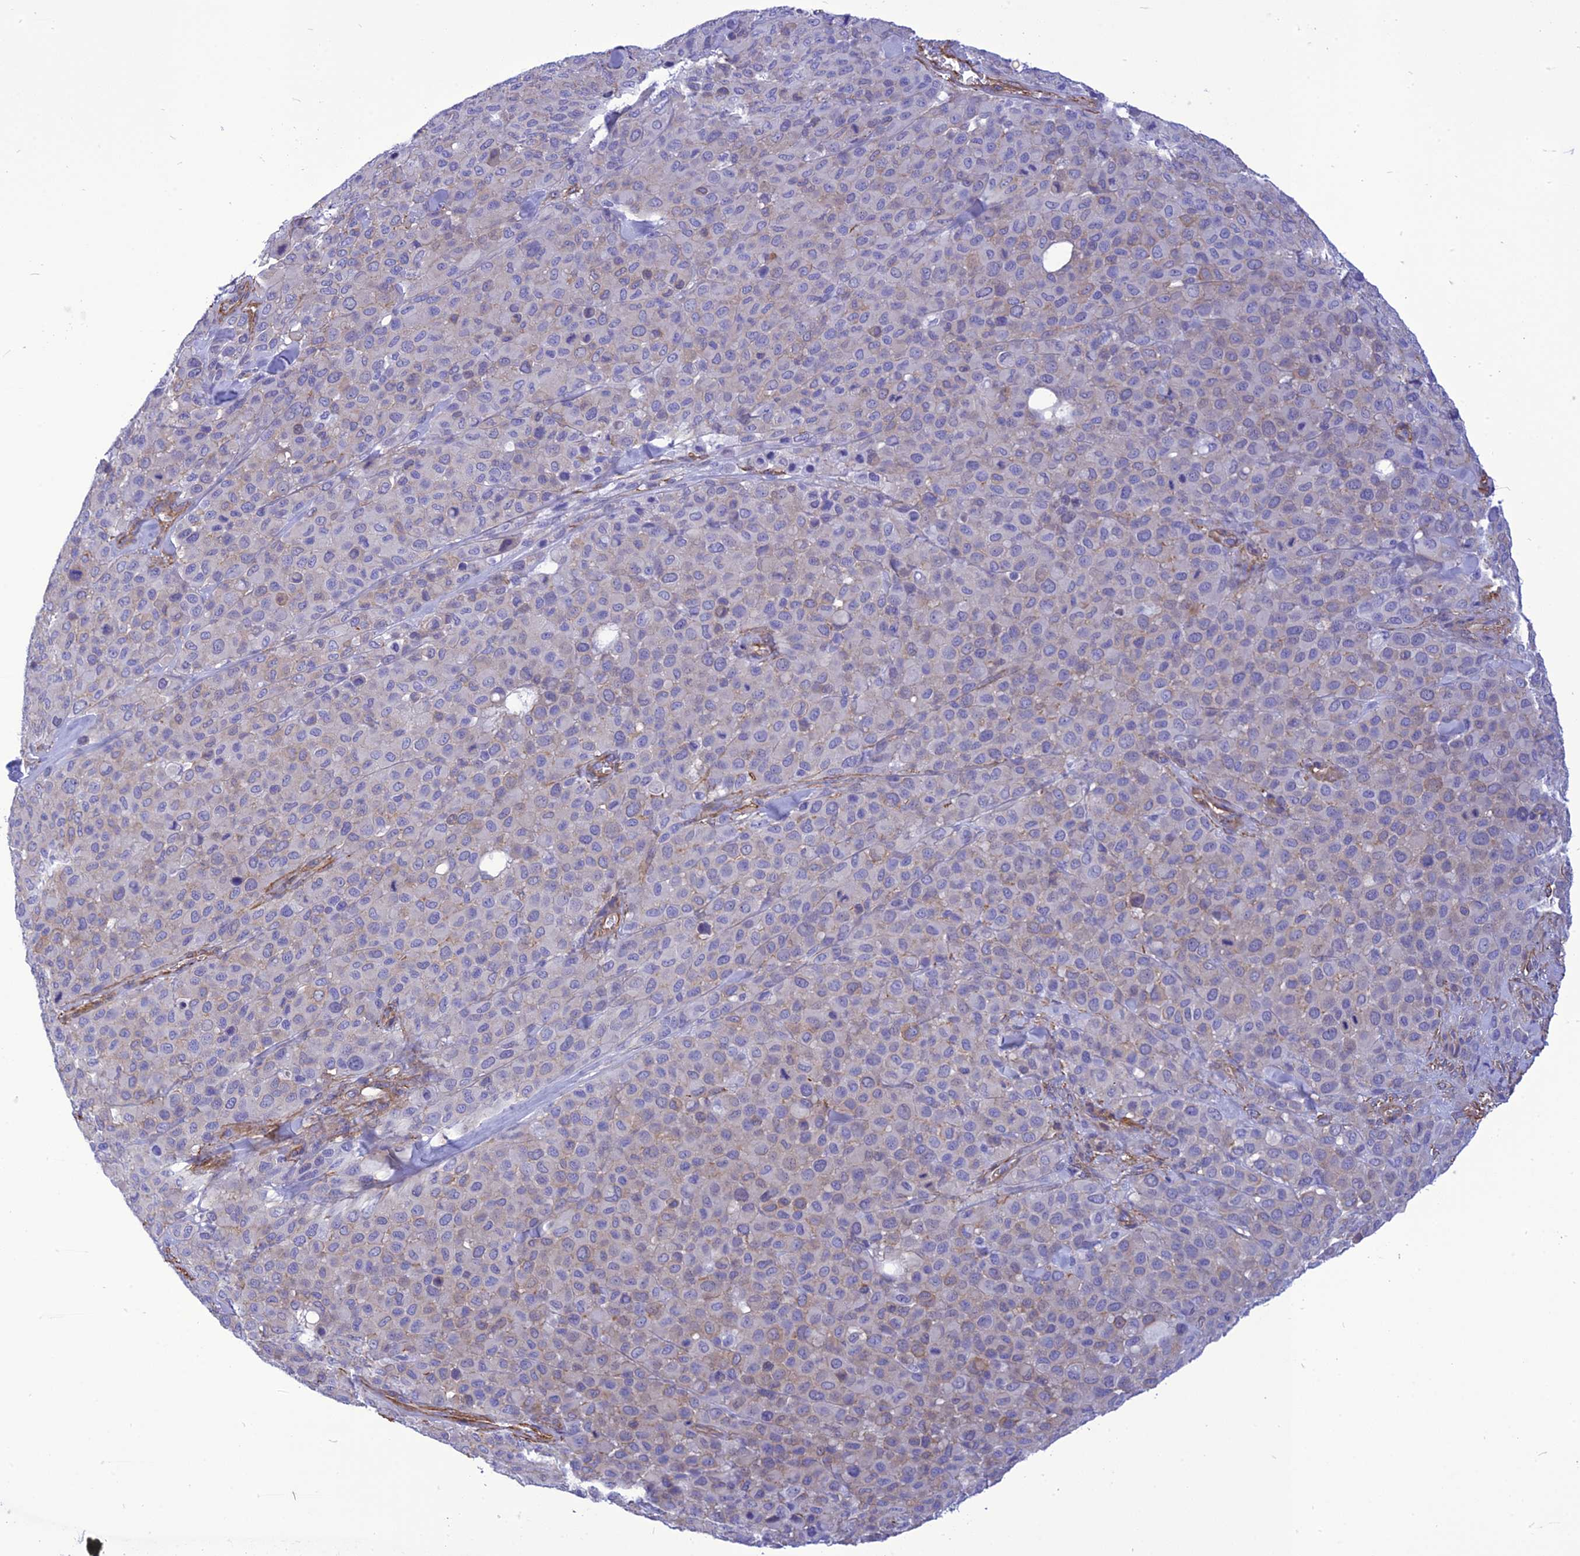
{"staining": {"intensity": "weak", "quantity": "<25%", "location": "cytoplasmic/membranous"}, "tissue": "melanoma", "cell_type": "Tumor cells", "image_type": "cancer", "snomed": [{"axis": "morphology", "description": "Malignant melanoma, Metastatic site"}, {"axis": "topography", "description": "Skin"}], "caption": "Immunohistochemistry micrograph of human malignant melanoma (metastatic site) stained for a protein (brown), which demonstrates no staining in tumor cells.", "gene": "NKD1", "patient": {"sex": "female", "age": 81}}